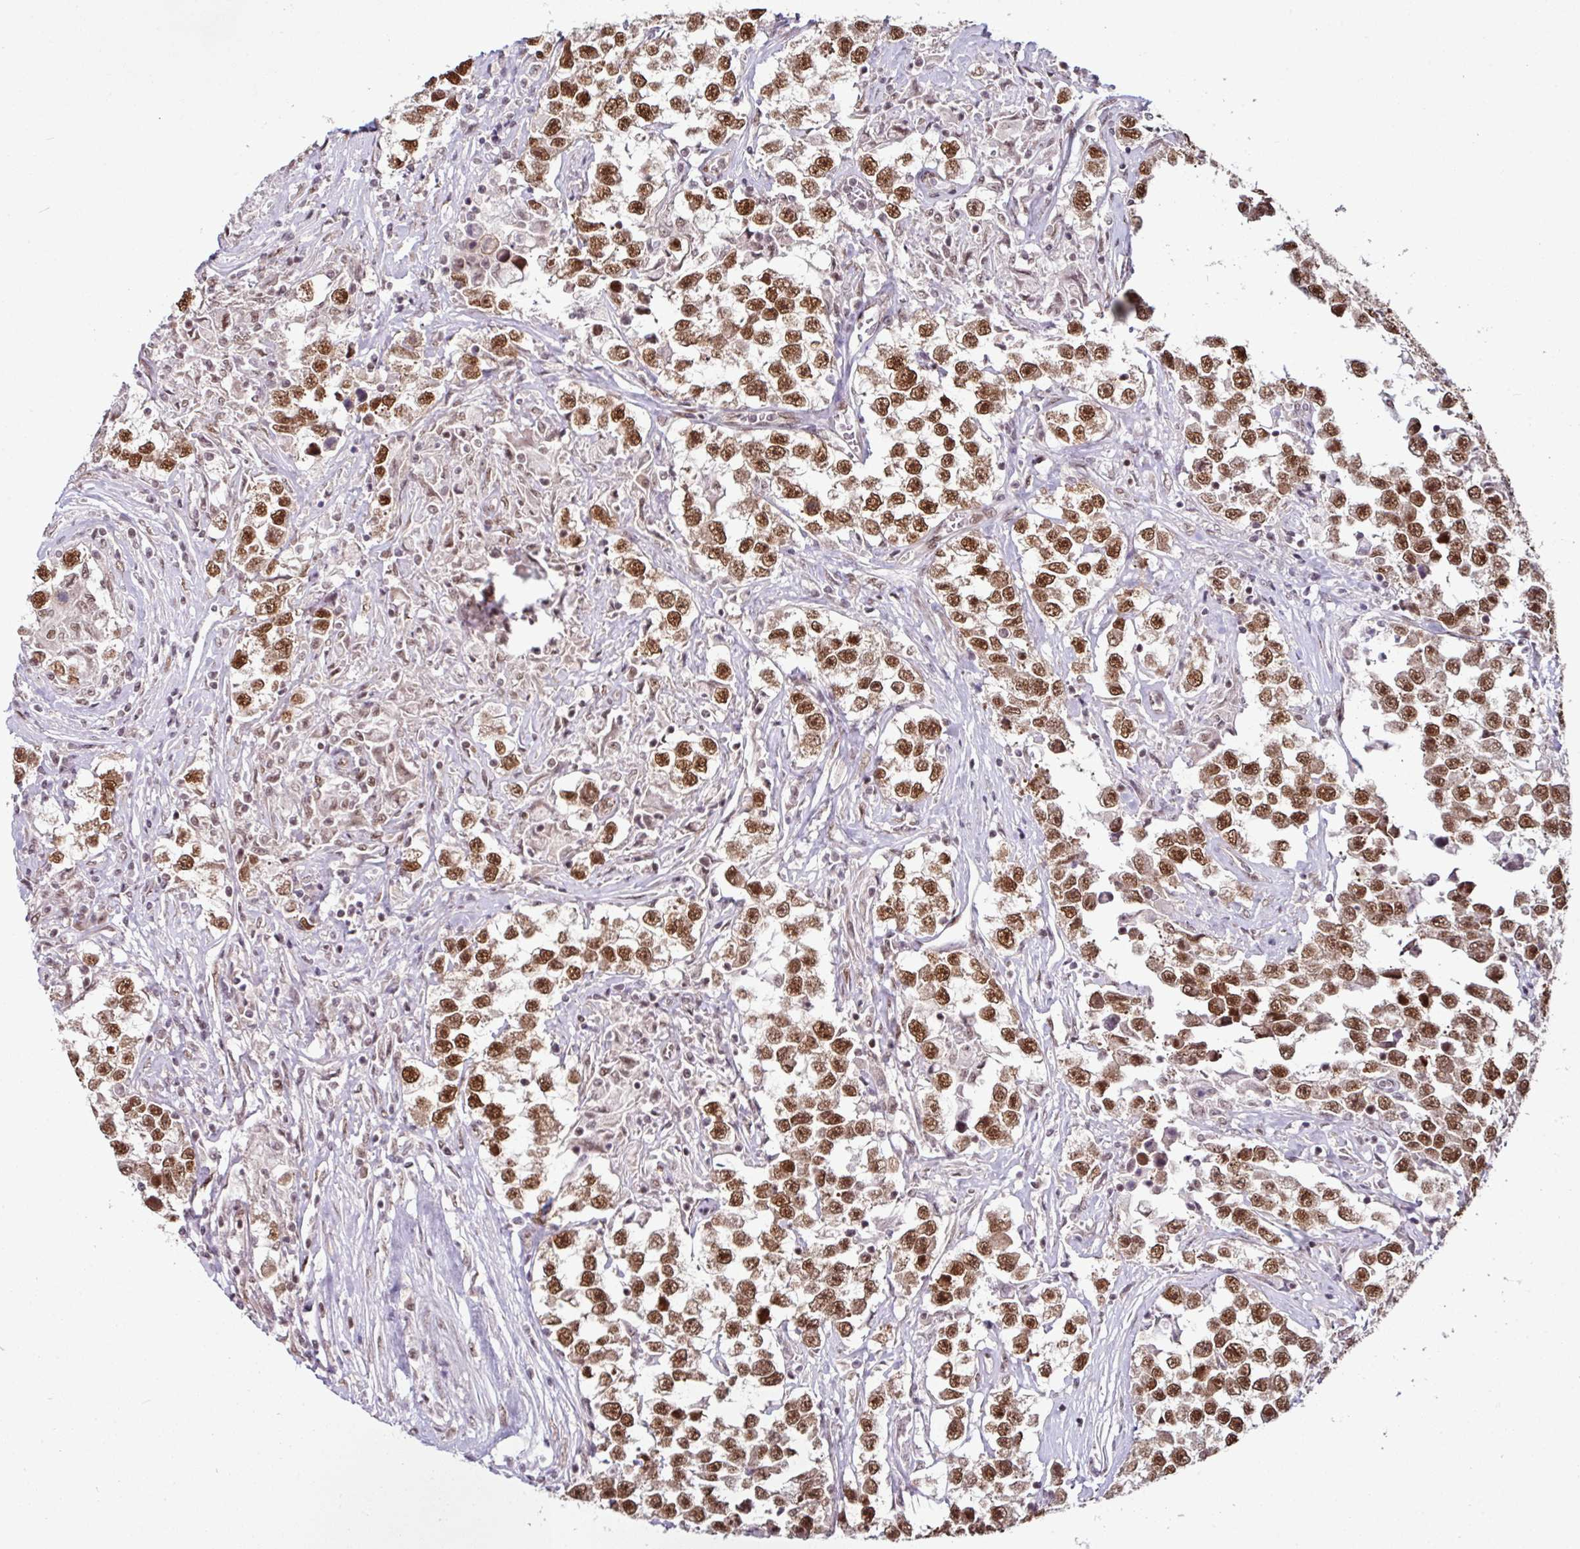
{"staining": {"intensity": "strong", "quantity": ">75%", "location": "nuclear"}, "tissue": "testis cancer", "cell_type": "Tumor cells", "image_type": "cancer", "snomed": [{"axis": "morphology", "description": "Seminoma, NOS"}, {"axis": "topography", "description": "Testis"}], "caption": "A brown stain shows strong nuclear positivity of a protein in human testis cancer tumor cells.", "gene": "MORF4L2", "patient": {"sex": "male", "age": 46}}